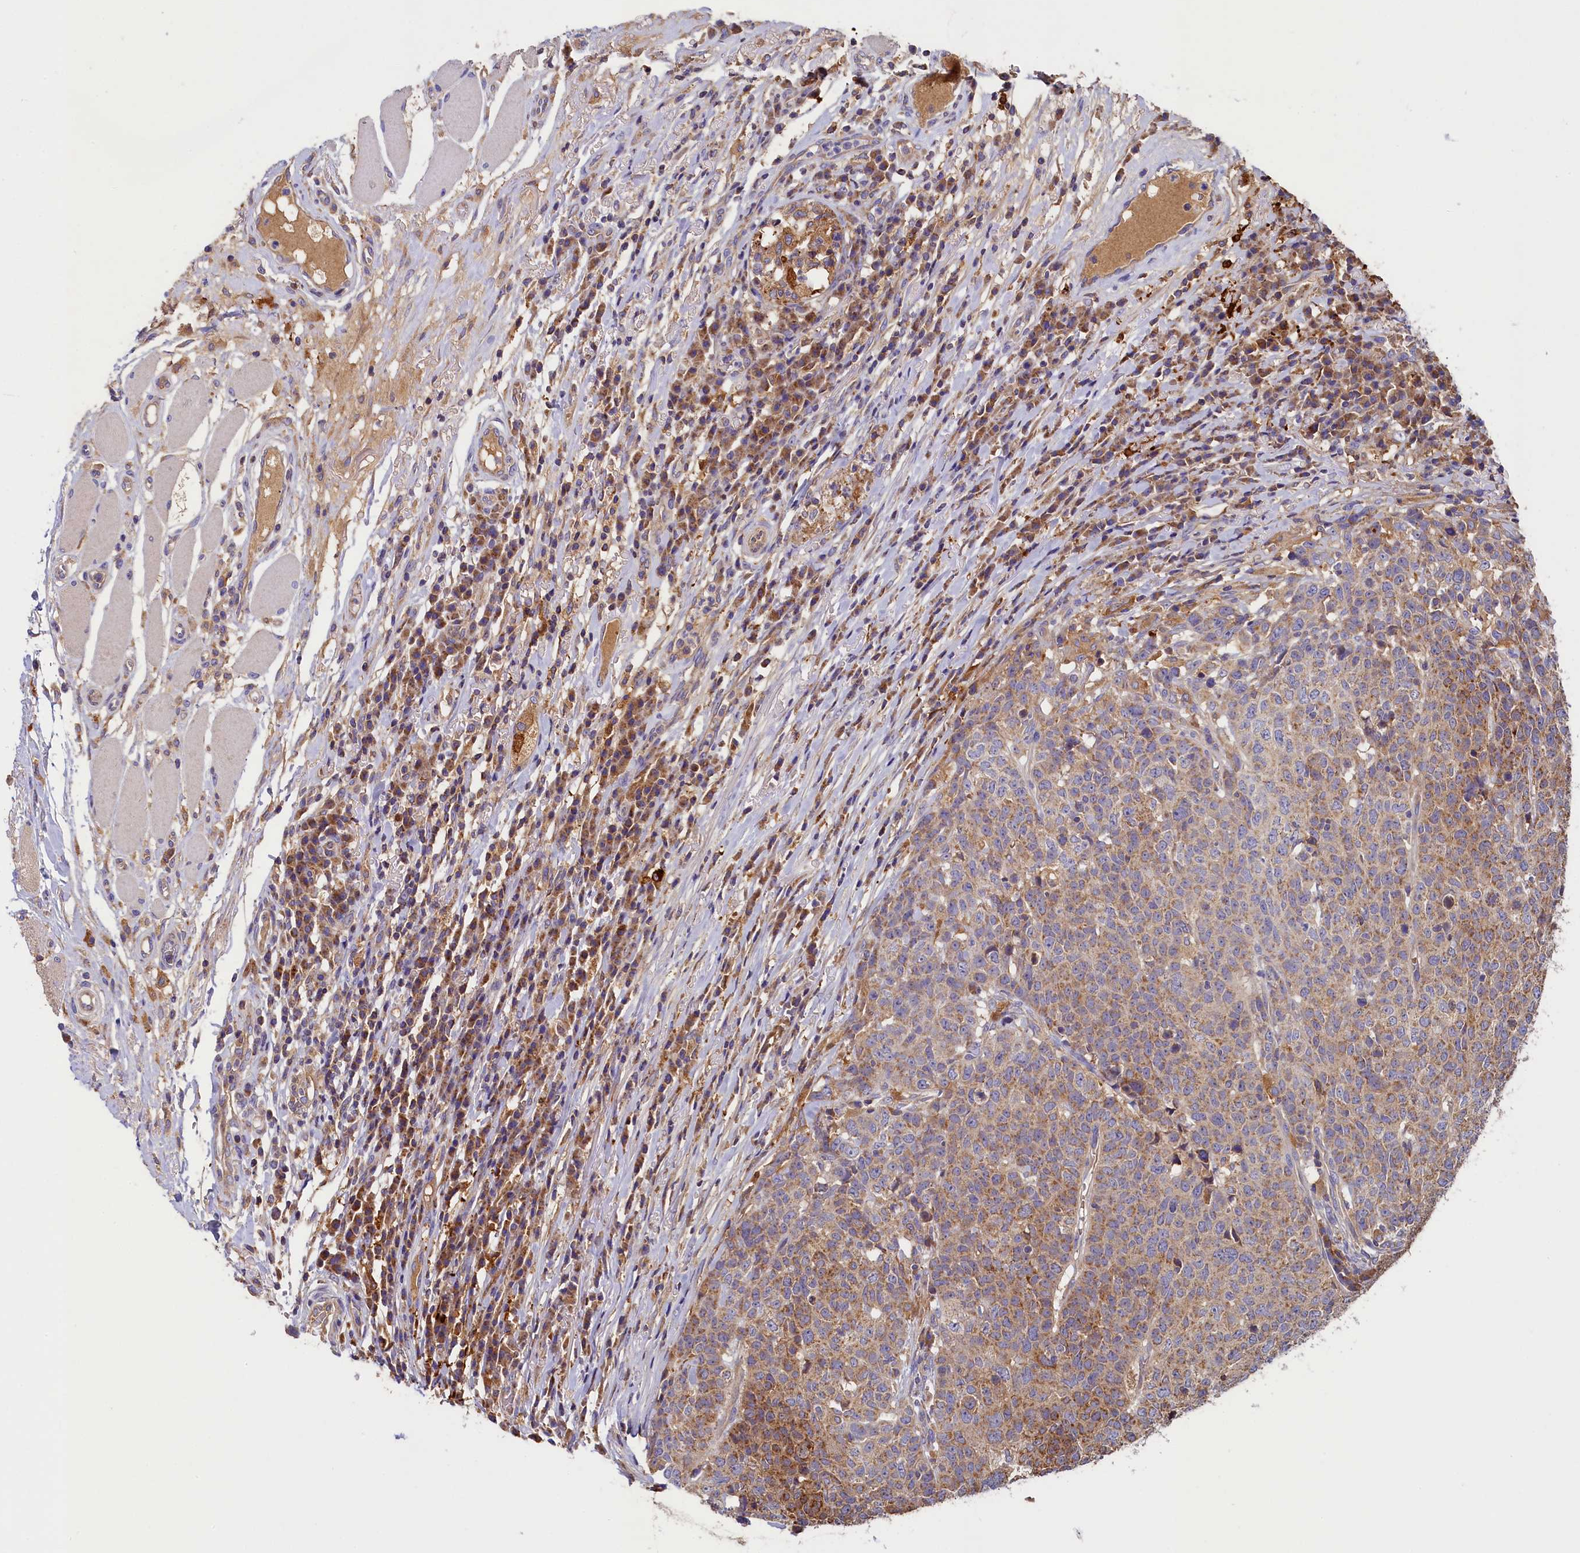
{"staining": {"intensity": "moderate", "quantity": ">75%", "location": "cytoplasmic/membranous"}, "tissue": "head and neck cancer", "cell_type": "Tumor cells", "image_type": "cancer", "snomed": [{"axis": "morphology", "description": "Squamous cell carcinoma, NOS"}, {"axis": "topography", "description": "Head-Neck"}], "caption": "High-power microscopy captured an immunohistochemistry (IHC) micrograph of head and neck cancer, revealing moderate cytoplasmic/membranous positivity in about >75% of tumor cells. The protein of interest is shown in brown color, while the nuclei are stained blue.", "gene": "SEC31B", "patient": {"sex": "male", "age": 66}}